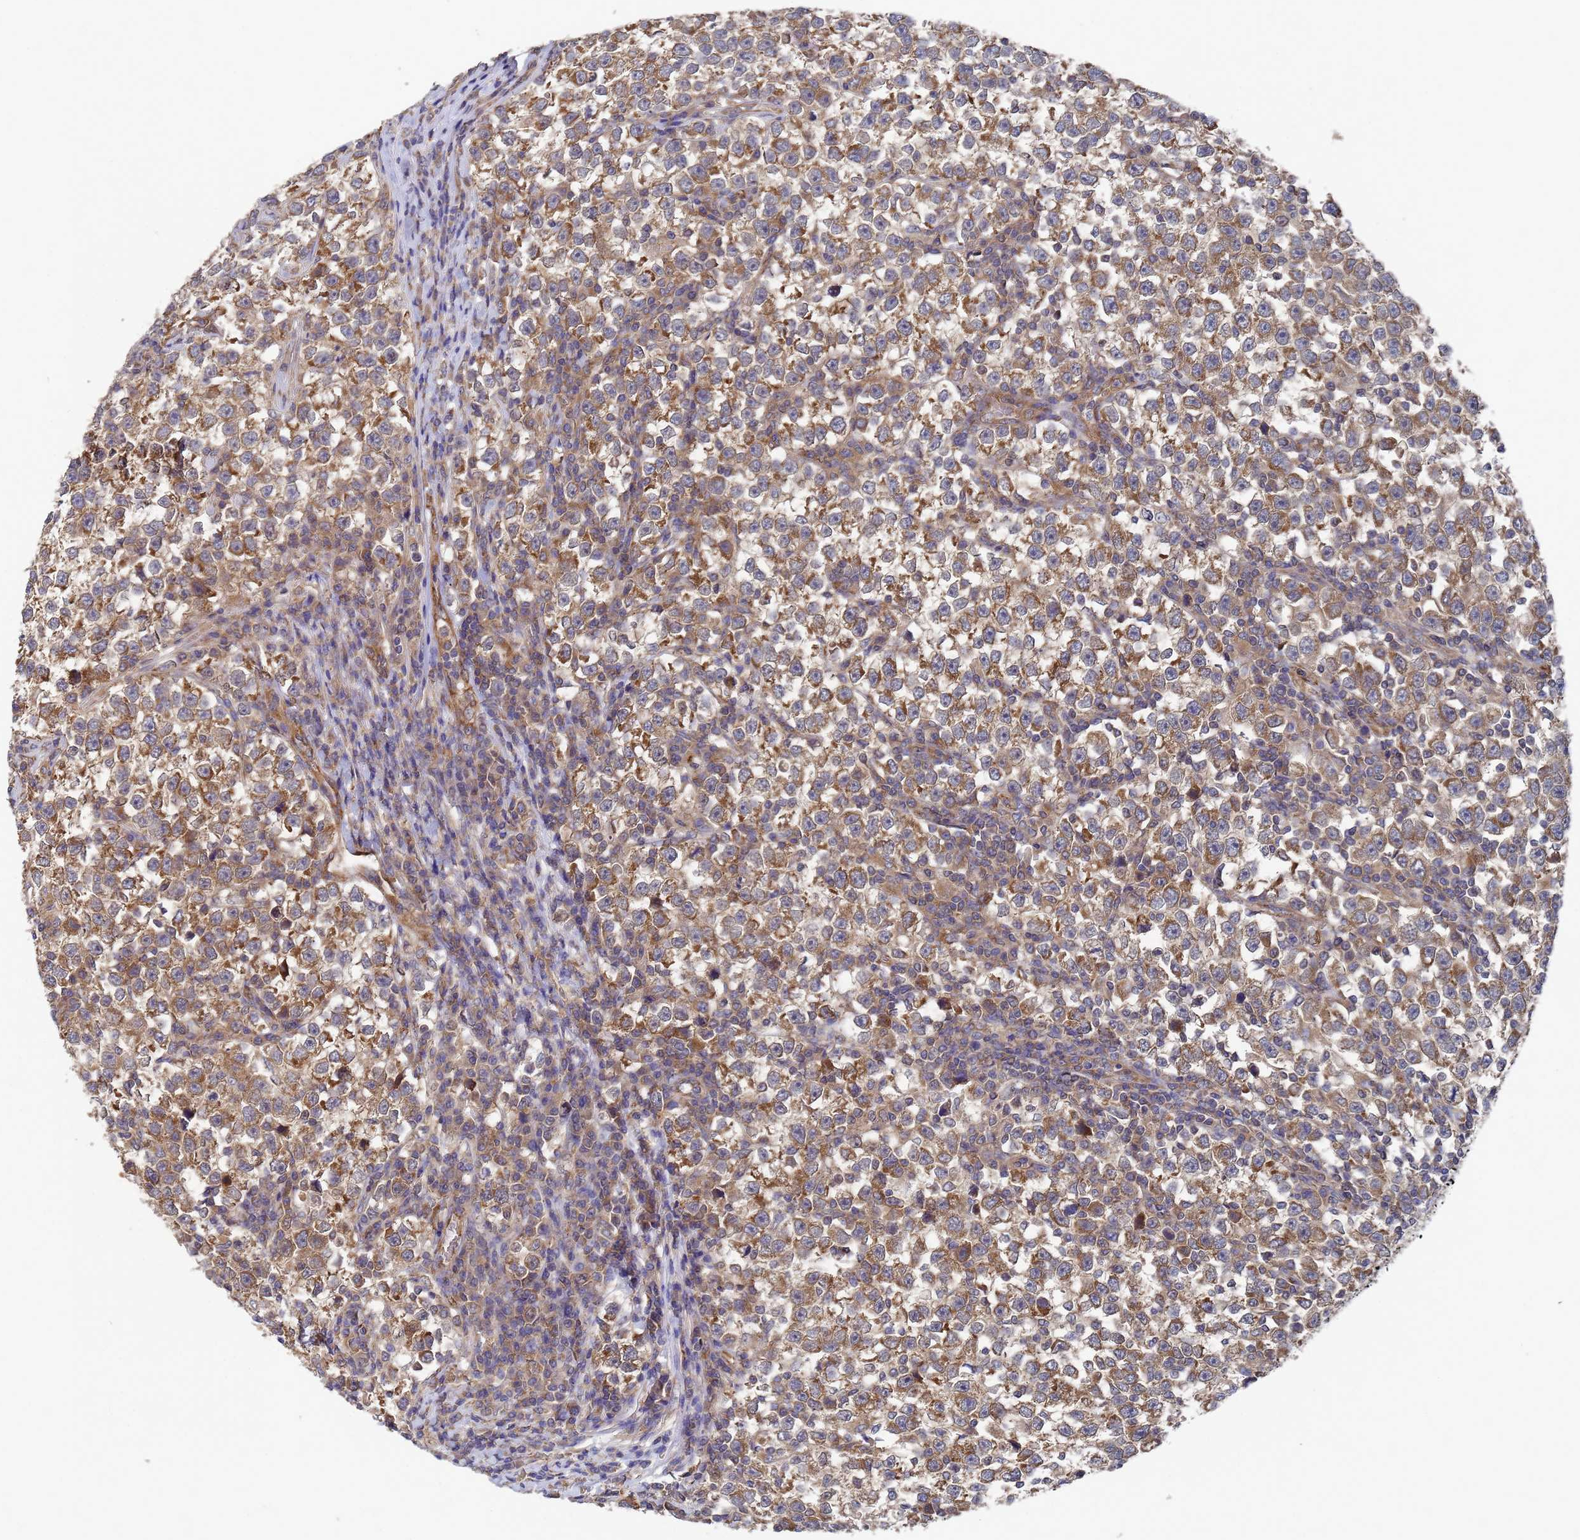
{"staining": {"intensity": "moderate", "quantity": ">75%", "location": "cytoplasmic/membranous"}, "tissue": "testis cancer", "cell_type": "Tumor cells", "image_type": "cancer", "snomed": [{"axis": "morphology", "description": "Normal tissue, NOS"}, {"axis": "morphology", "description": "Seminoma, NOS"}, {"axis": "topography", "description": "Testis"}], "caption": "DAB immunohistochemical staining of human seminoma (testis) exhibits moderate cytoplasmic/membranous protein positivity in approximately >75% of tumor cells. (DAB IHC with brightfield microscopy, high magnification).", "gene": "ALS2CL", "patient": {"sex": "male", "age": 43}}